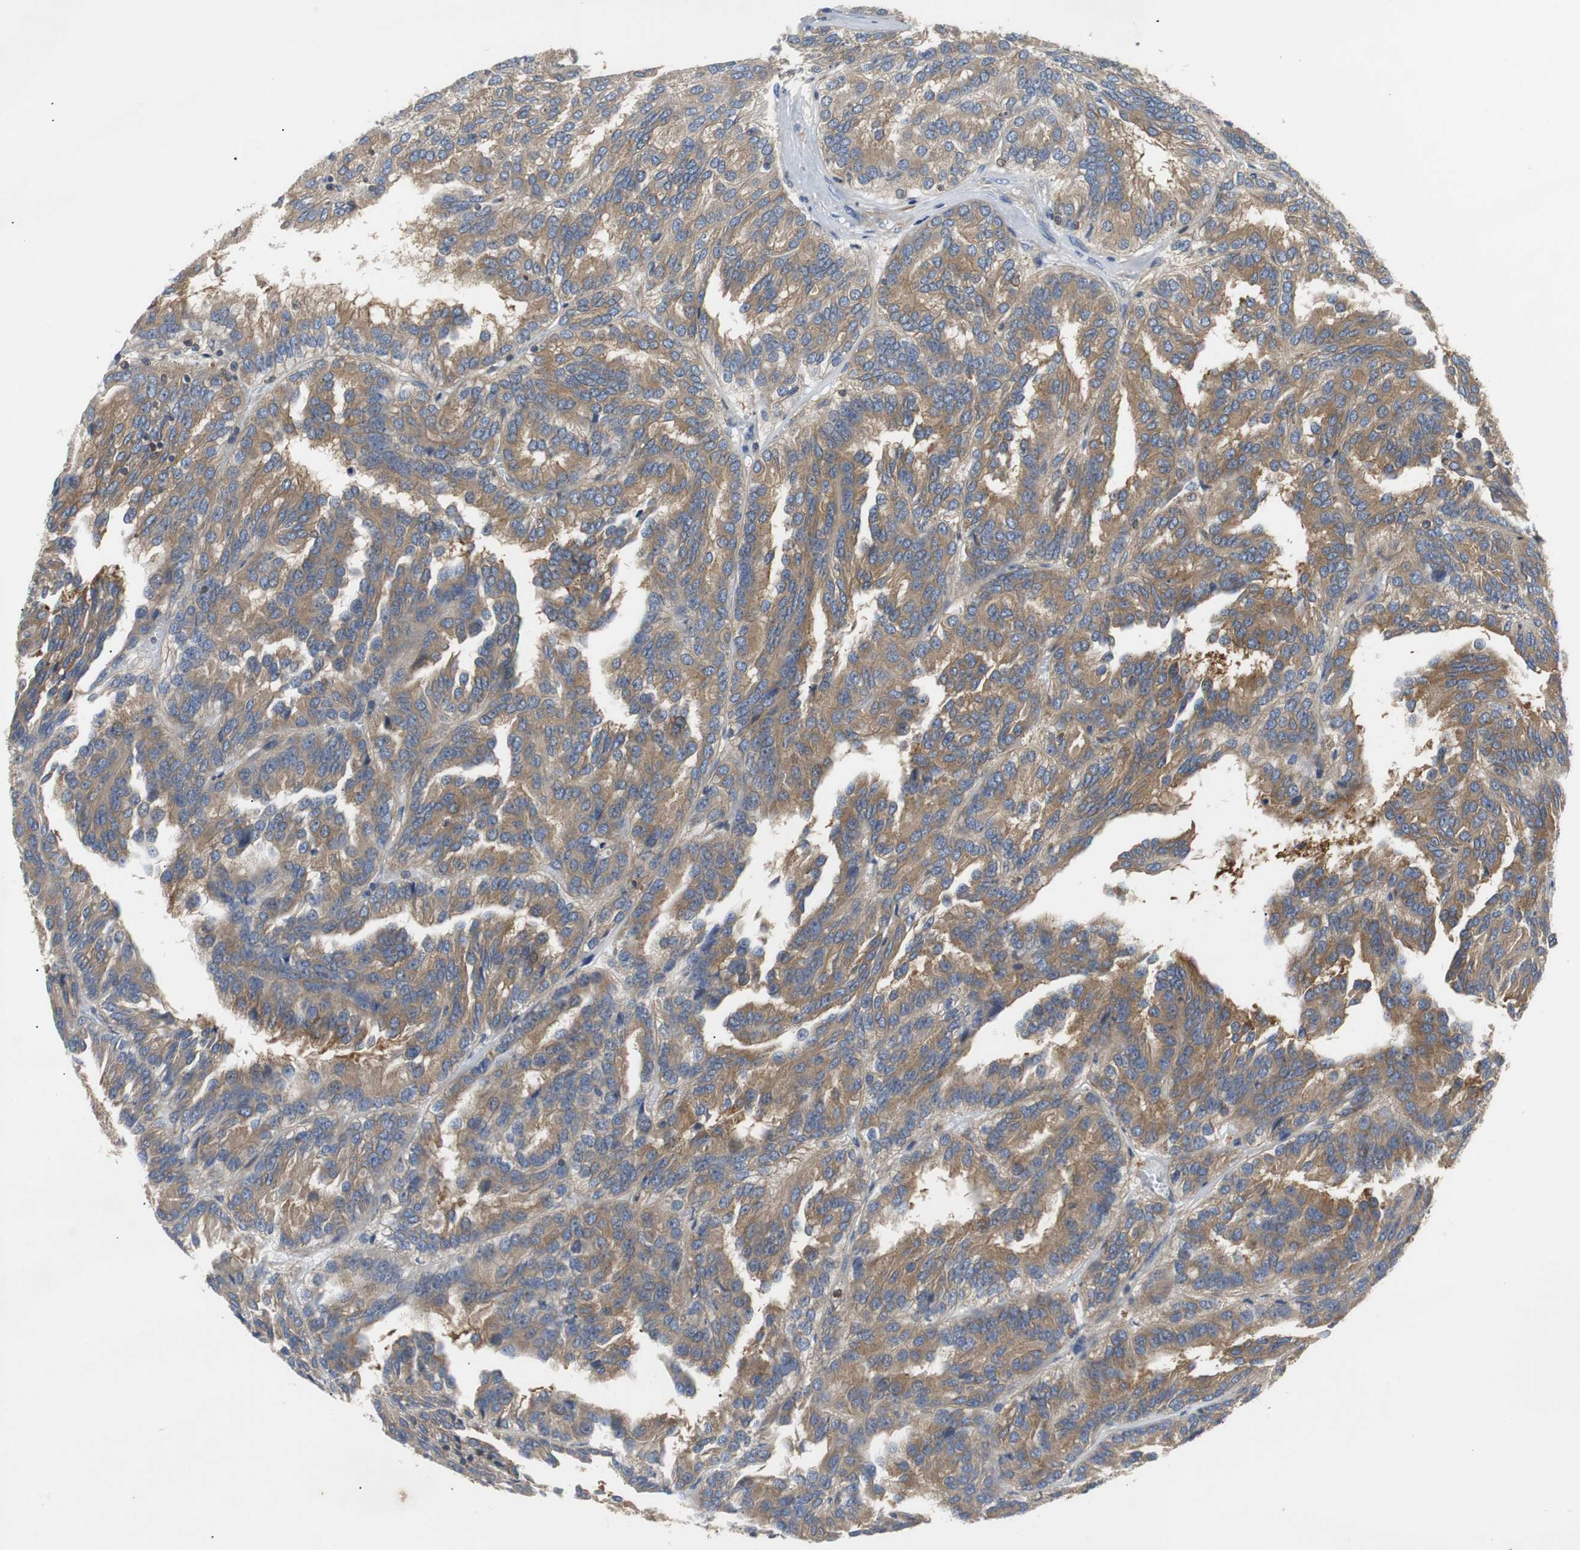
{"staining": {"intensity": "moderate", "quantity": ">75%", "location": "cytoplasmic/membranous"}, "tissue": "renal cancer", "cell_type": "Tumor cells", "image_type": "cancer", "snomed": [{"axis": "morphology", "description": "Adenocarcinoma, NOS"}, {"axis": "topography", "description": "Kidney"}], "caption": "Protein expression analysis of adenocarcinoma (renal) exhibits moderate cytoplasmic/membranous positivity in approximately >75% of tumor cells.", "gene": "GYS1", "patient": {"sex": "male", "age": 46}}